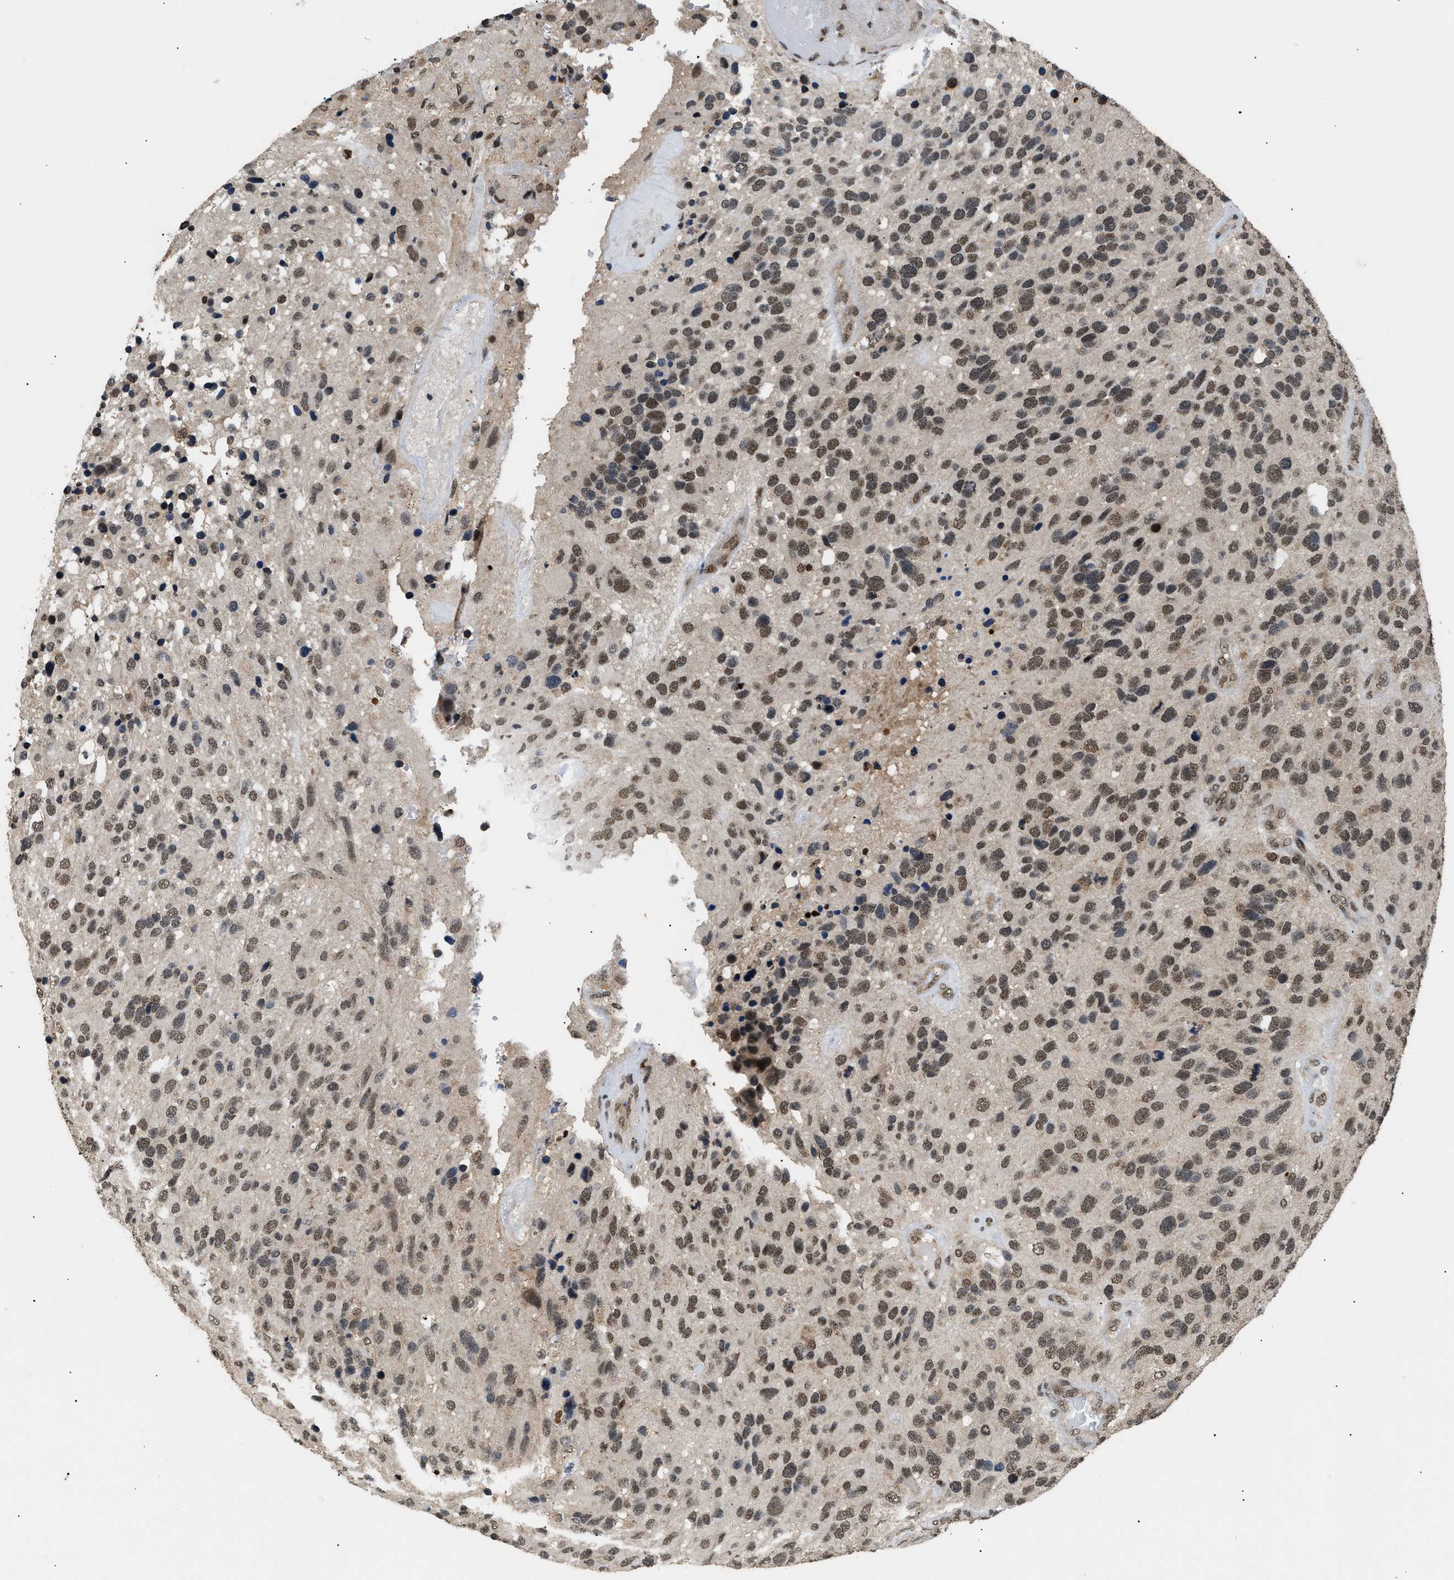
{"staining": {"intensity": "moderate", "quantity": ">75%", "location": "nuclear"}, "tissue": "glioma", "cell_type": "Tumor cells", "image_type": "cancer", "snomed": [{"axis": "morphology", "description": "Glioma, malignant, High grade"}, {"axis": "topography", "description": "Brain"}], "caption": "Protein staining of glioma tissue reveals moderate nuclear expression in about >75% of tumor cells.", "gene": "RBM5", "patient": {"sex": "female", "age": 58}}